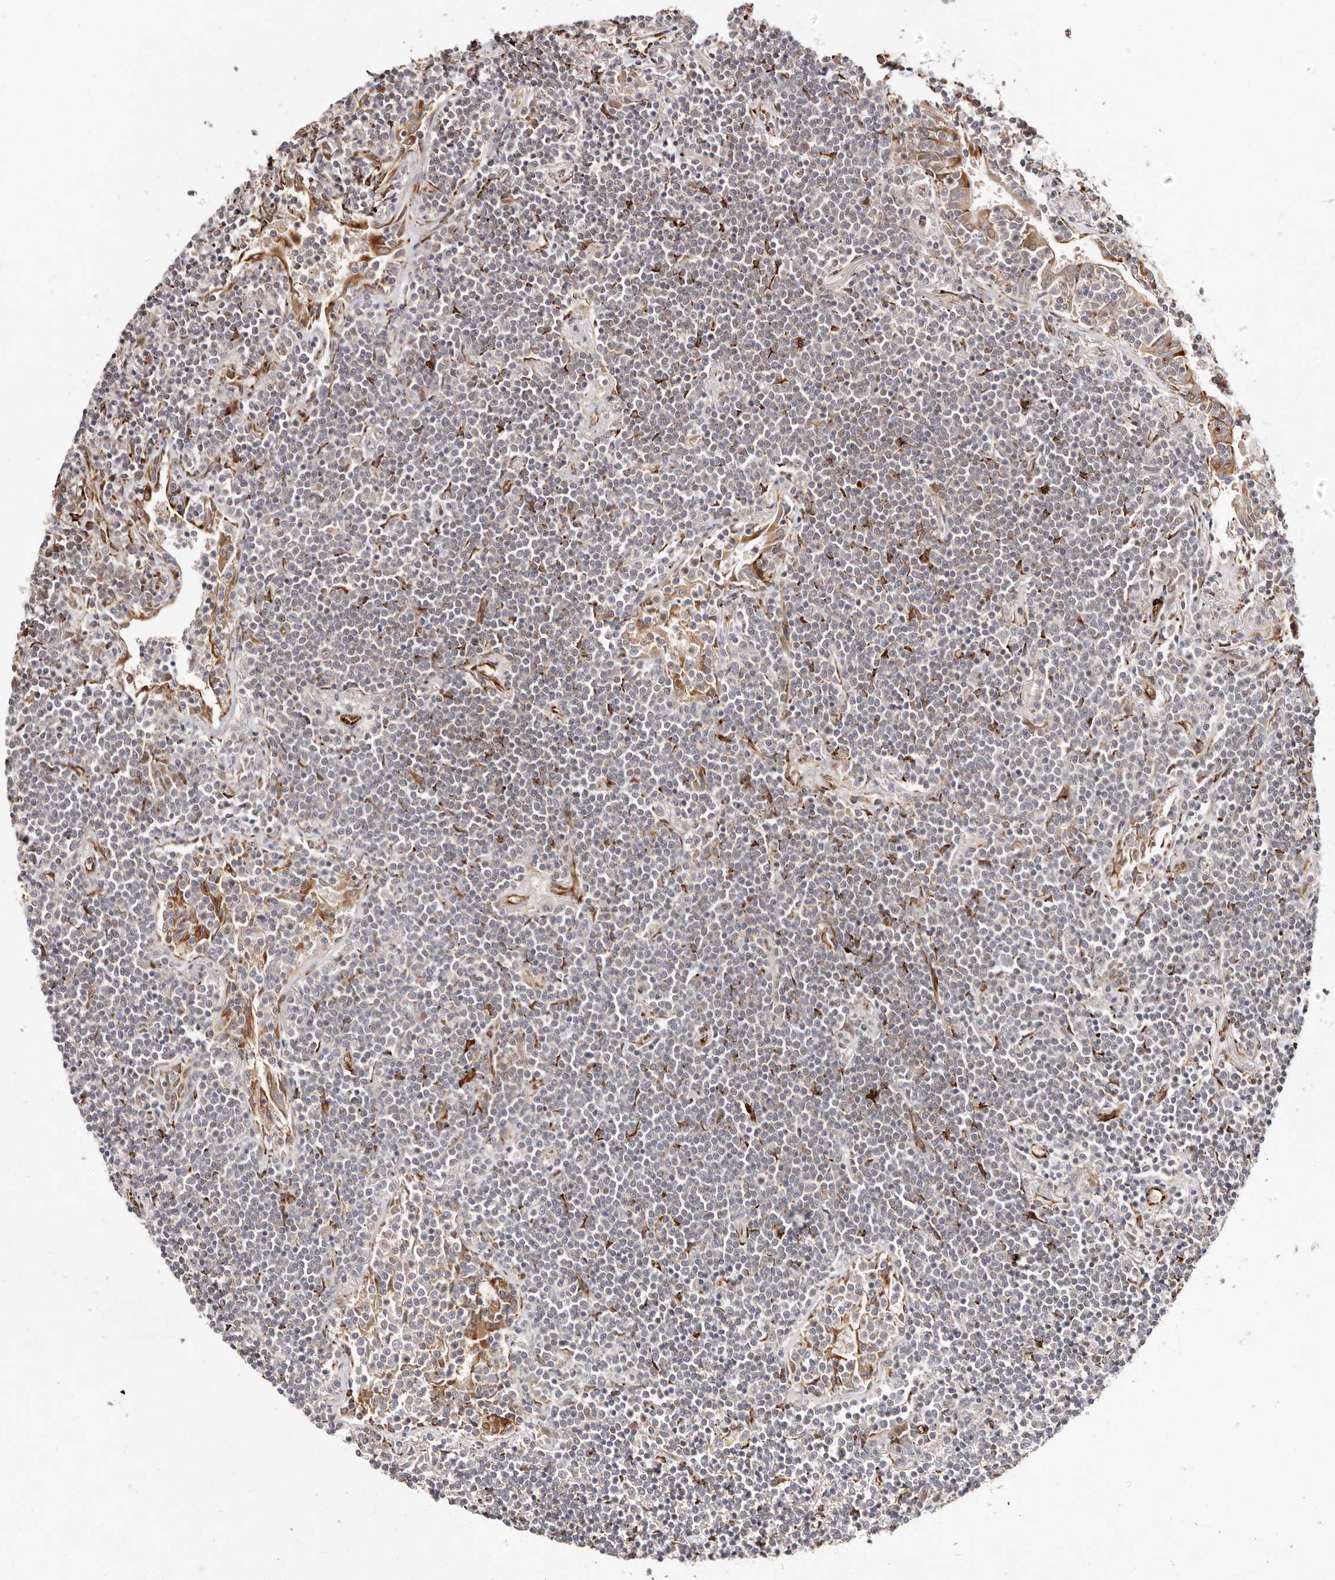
{"staining": {"intensity": "negative", "quantity": "none", "location": "none"}, "tissue": "lymphoma", "cell_type": "Tumor cells", "image_type": "cancer", "snomed": [{"axis": "morphology", "description": "Malignant lymphoma, non-Hodgkin's type, Low grade"}, {"axis": "topography", "description": "Lung"}], "caption": "Tumor cells are negative for brown protein staining in lymphoma. (DAB IHC visualized using brightfield microscopy, high magnification).", "gene": "BCL2L15", "patient": {"sex": "female", "age": 71}}